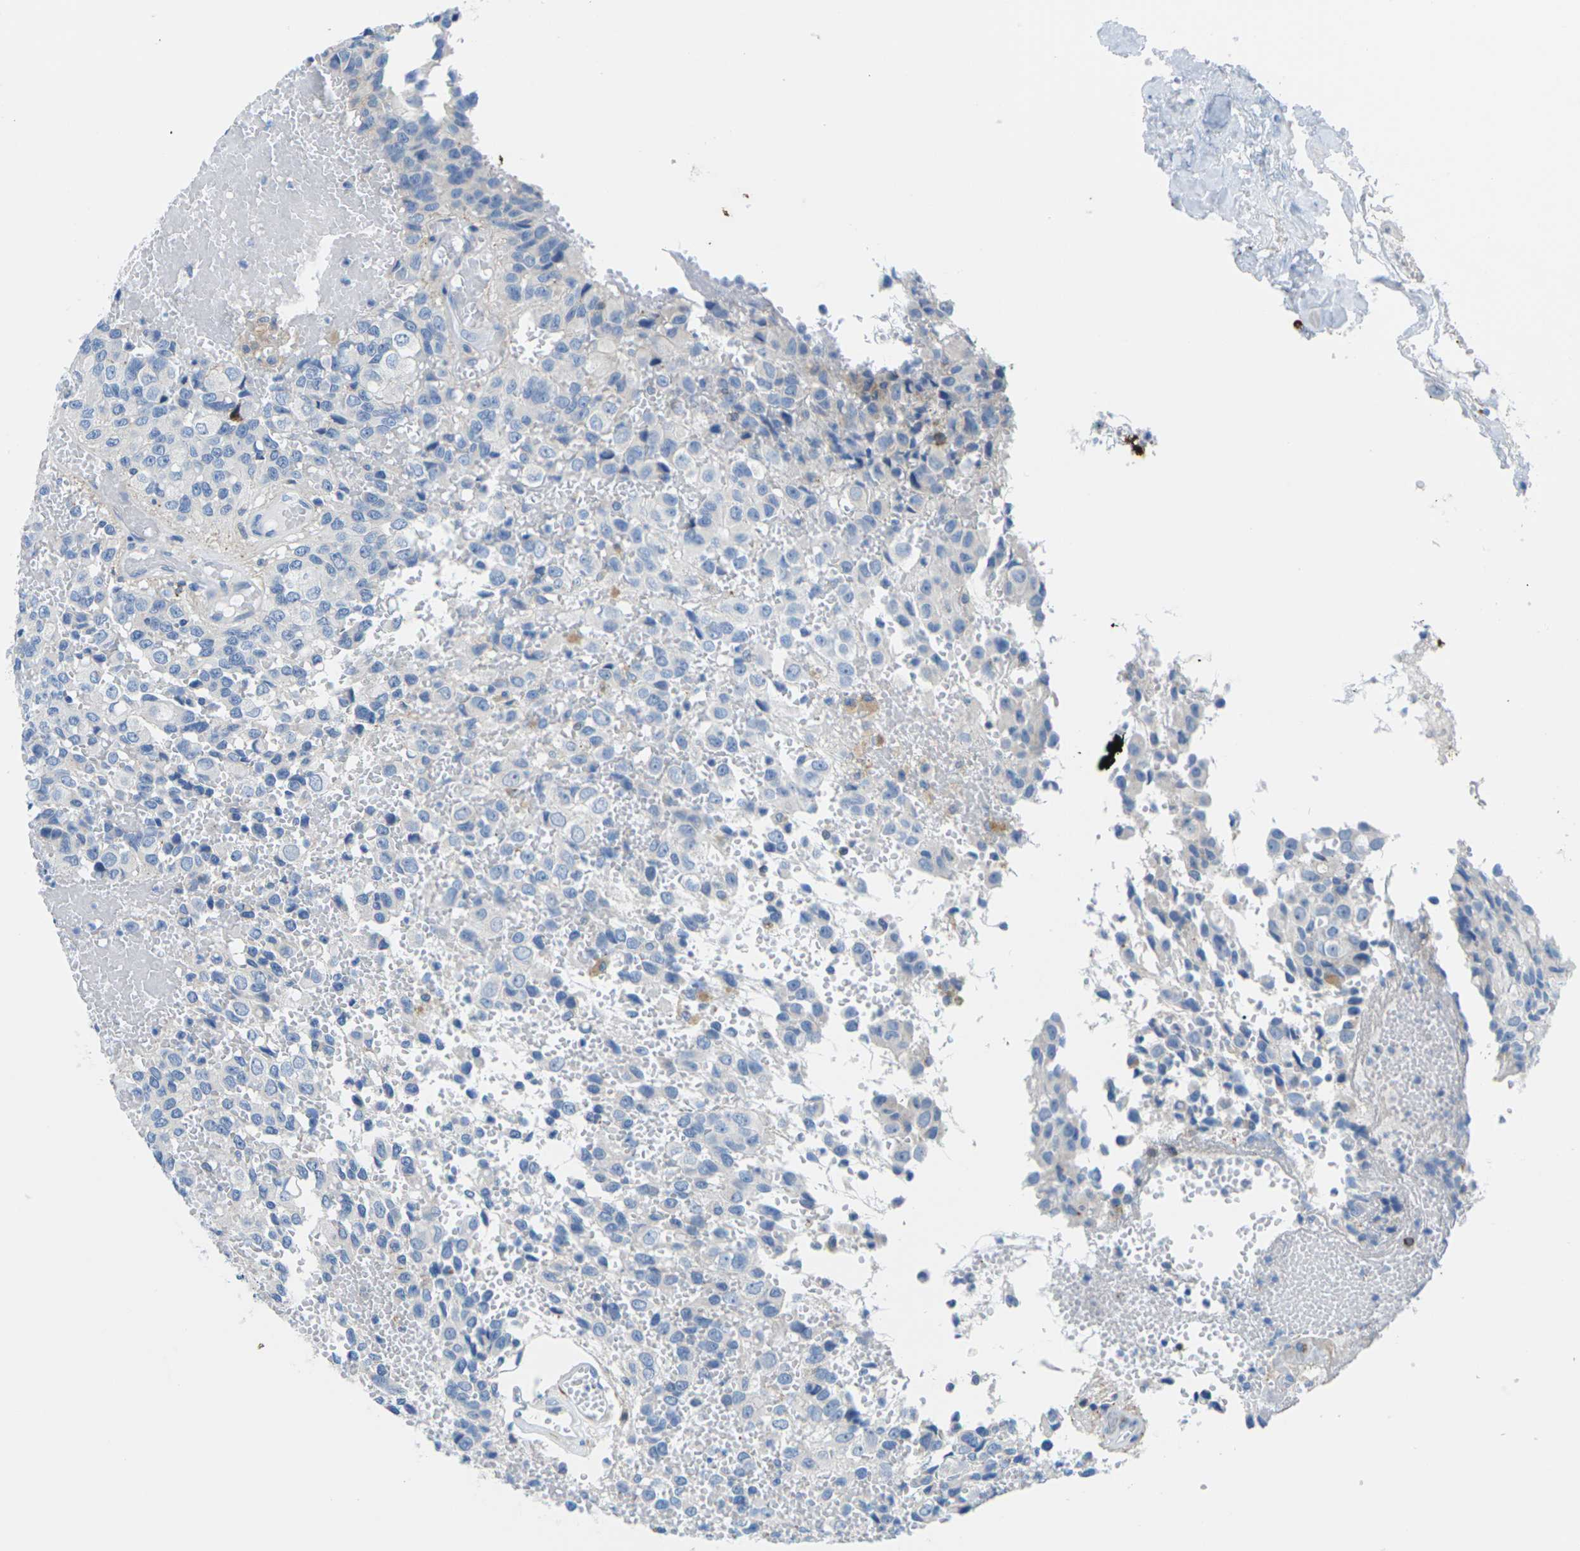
{"staining": {"intensity": "negative", "quantity": "none", "location": "none"}, "tissue": "glioma", "cell_type": "Tumor cells", "image_type": "cancer", "snomed": [{"axis": "morphology", "description": "Glioma, malignant, High grade"}, {"axis": "topography", "description": "Brain"}], "caption": "High-grade glioma (malignant) stained for a protein using immunohistochemistry (IHC) demonstrates no expression tumor cells.", "gene": "SYNGR2", "patient": {"sex": "male", "age": 32}}